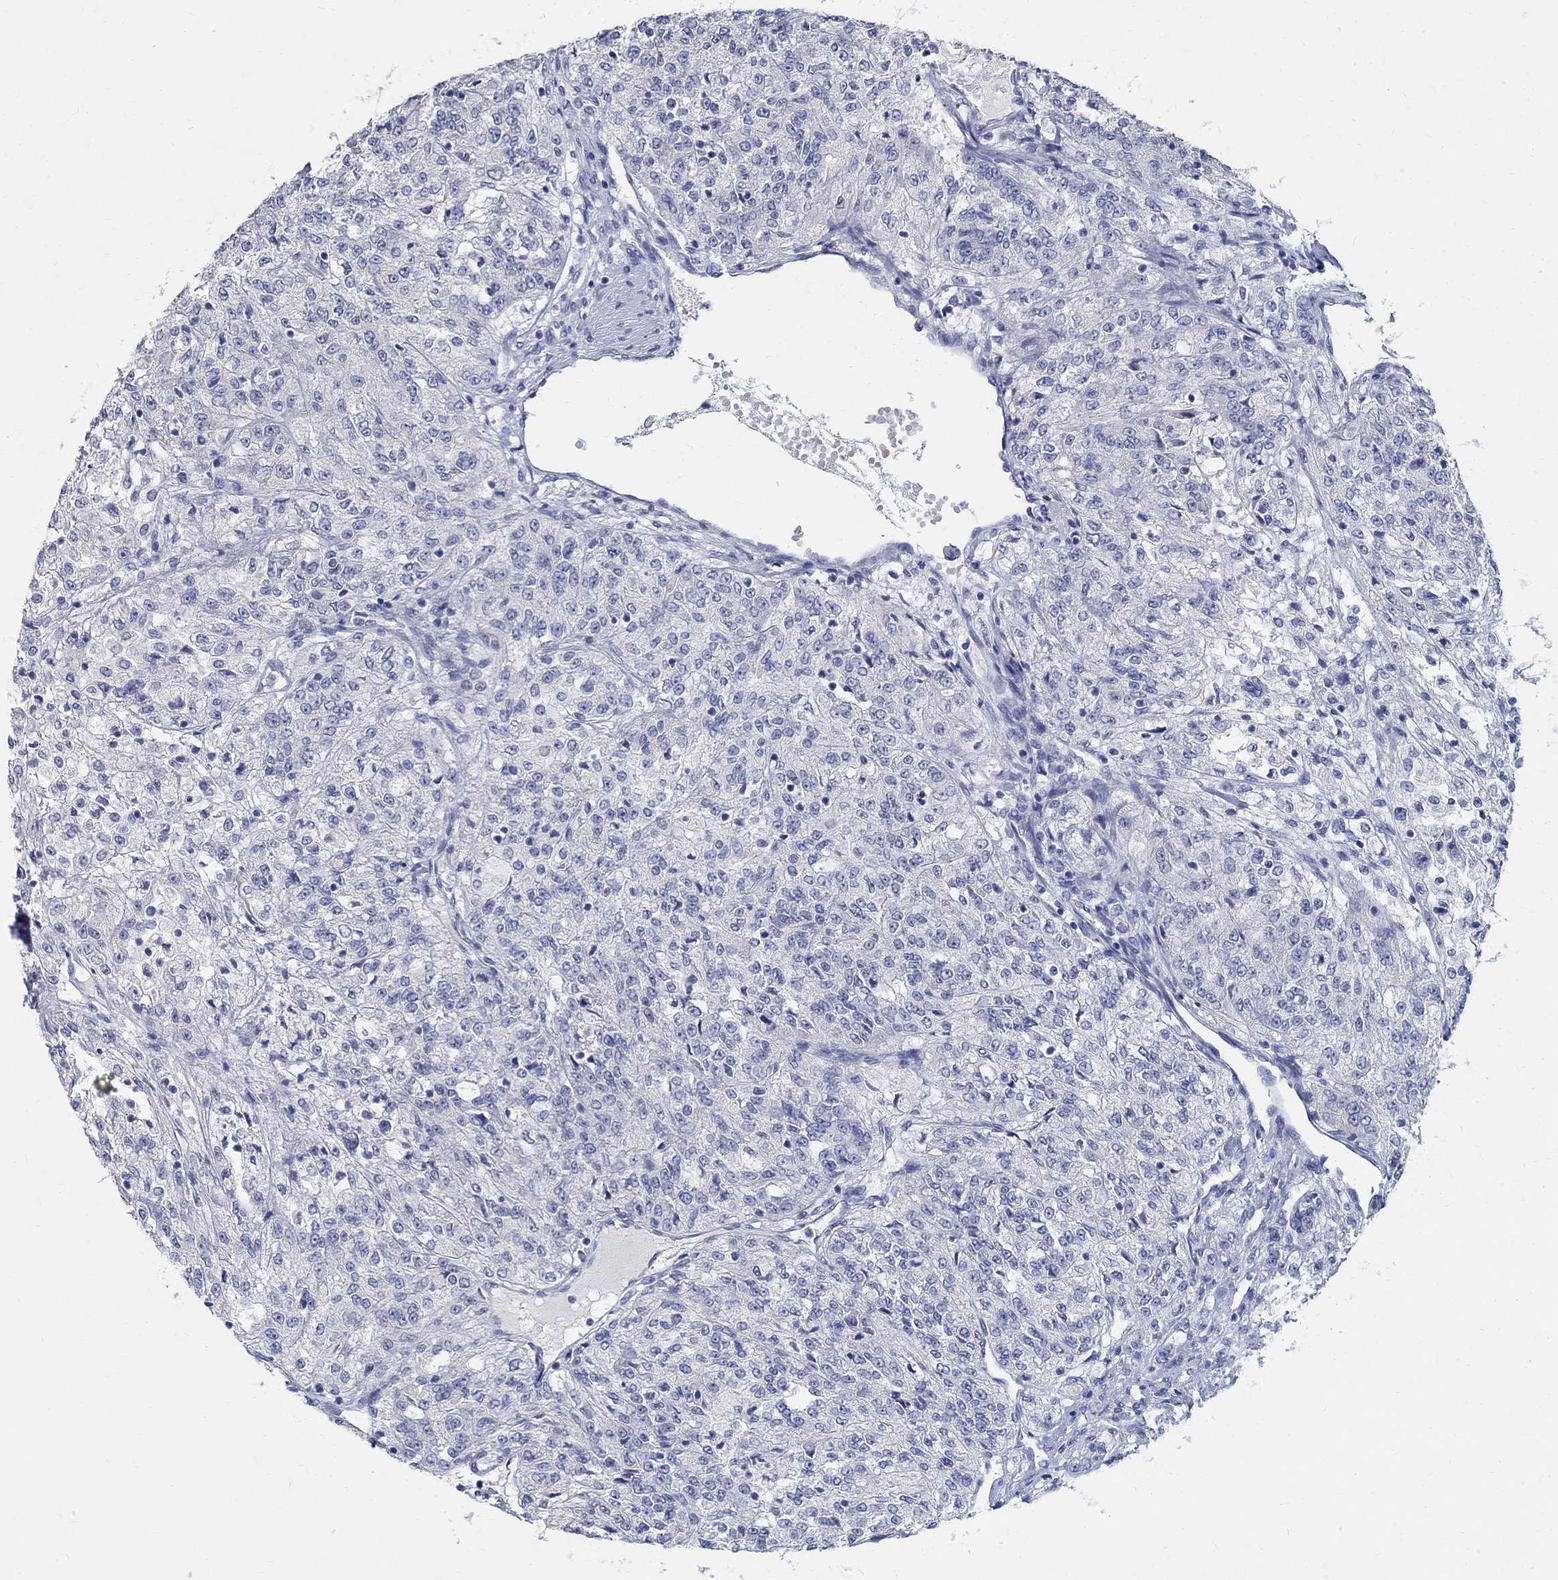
{"staining": {"intensity": "negative", "quantity": "none", "location": "none"}, "tissue": "renal cancer", "cell_type": "Tumor cells", "image_type": "cancer", "snomed": [{"axis": "morphology", "description": "Adenocarcinoma, NOS"}, {"axis": "topography", "description": "Kidney"}], "caption": "Histopathology image shows no protein expression in tumor cells of adenocarcinoma (renal) tissue.", "gene": "SOX2", "patient": {"sex": "female", "age": 63}}